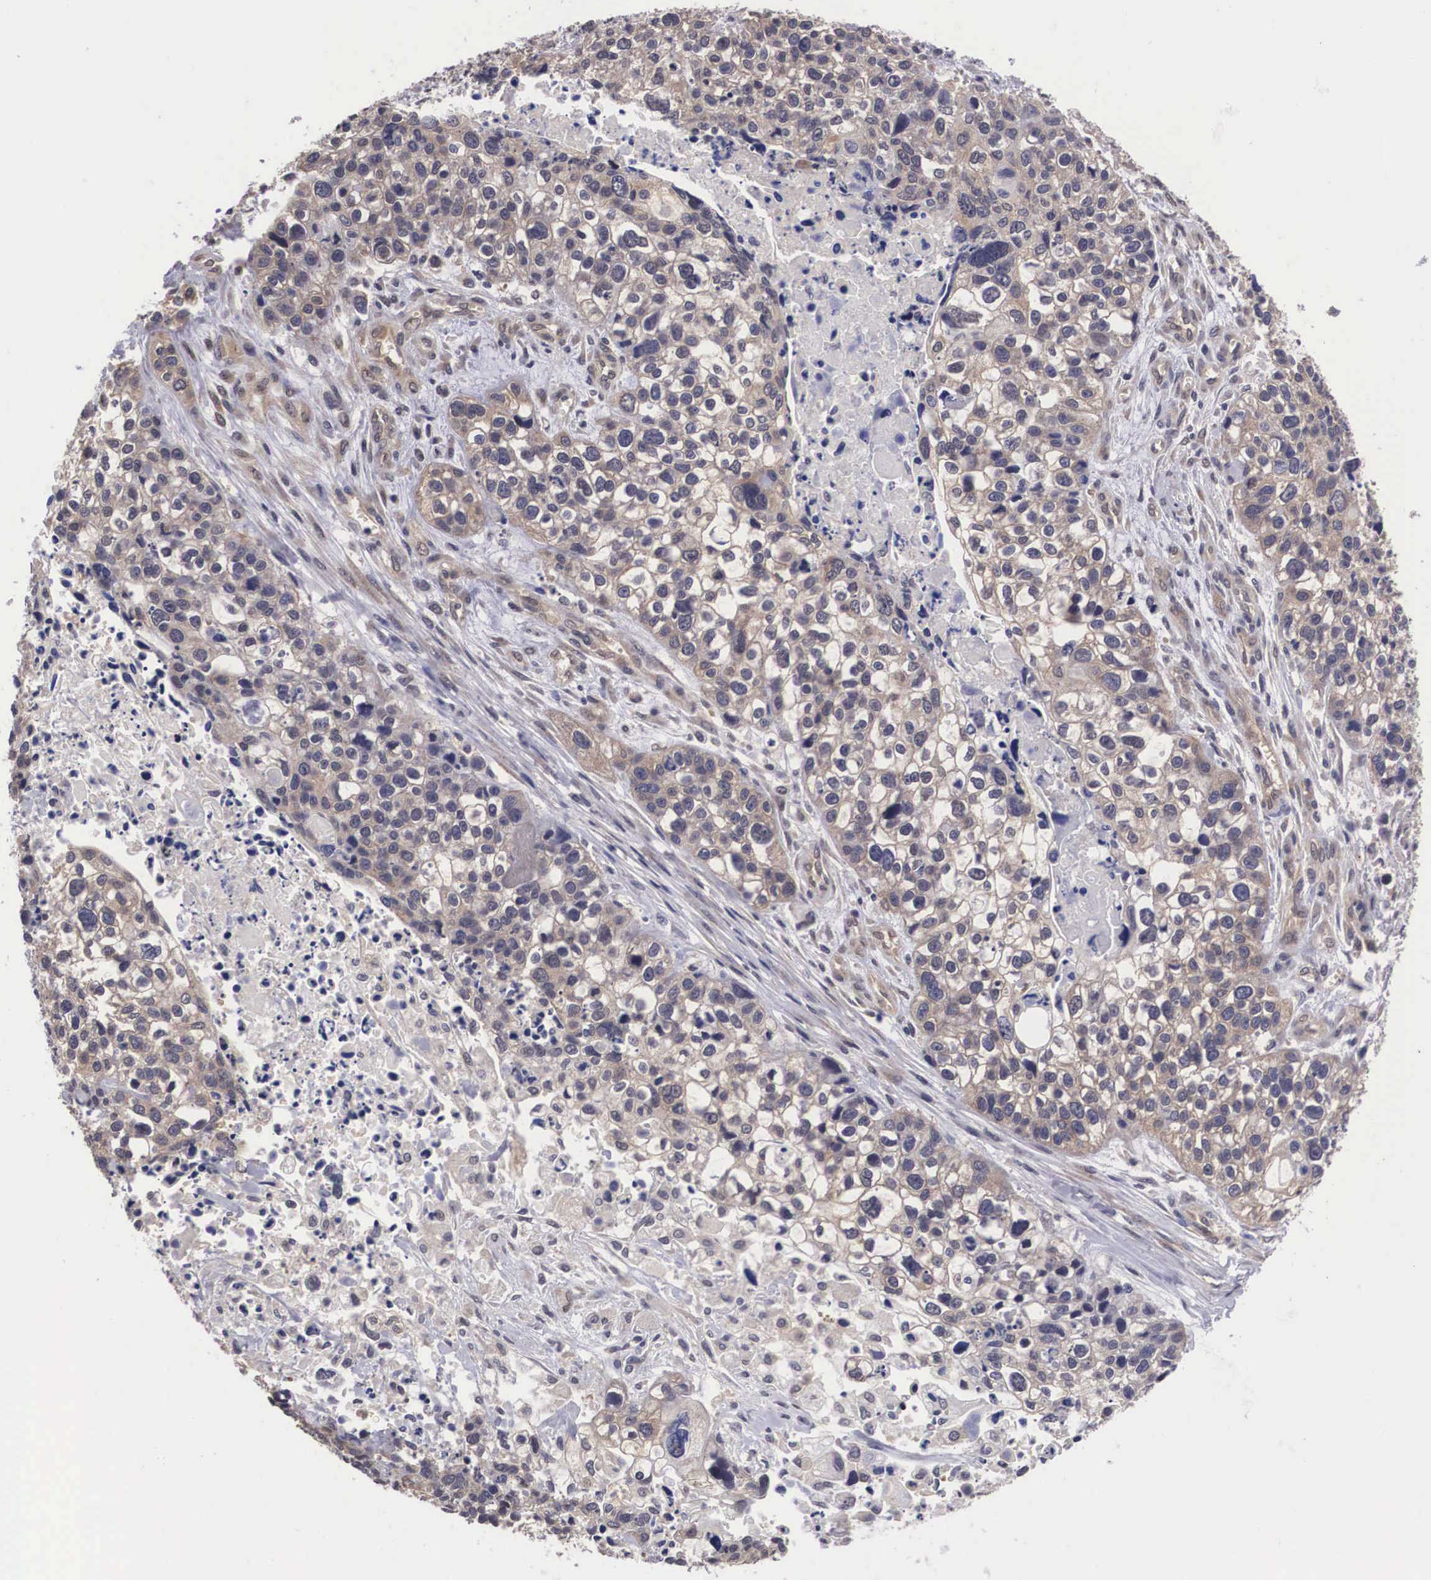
{"staining": {"intensity": "weak", "quantity": "25%-75%", "location": "cytoplasmic/membranous"}, "tissue": "lung cancer", "cell_type": "Tumor cells", "image_type": "cancer", "snomed": [{"axis": "morphology", "description": "Squamous cell carcinoma, NOS"}, {"axis": "topography", "description": "Lymph node"}, {"axis": "topography", "description": "Lung"}], "caption": "Protein expression analysis of human lung cancer (squamous cell carcinoma) reveals weak cytoplasmic/membranous positivity in approximately 25%-75% of tumor cells.", "gene": "OTX2", "patient": {"sex": "male", "age": 74}}